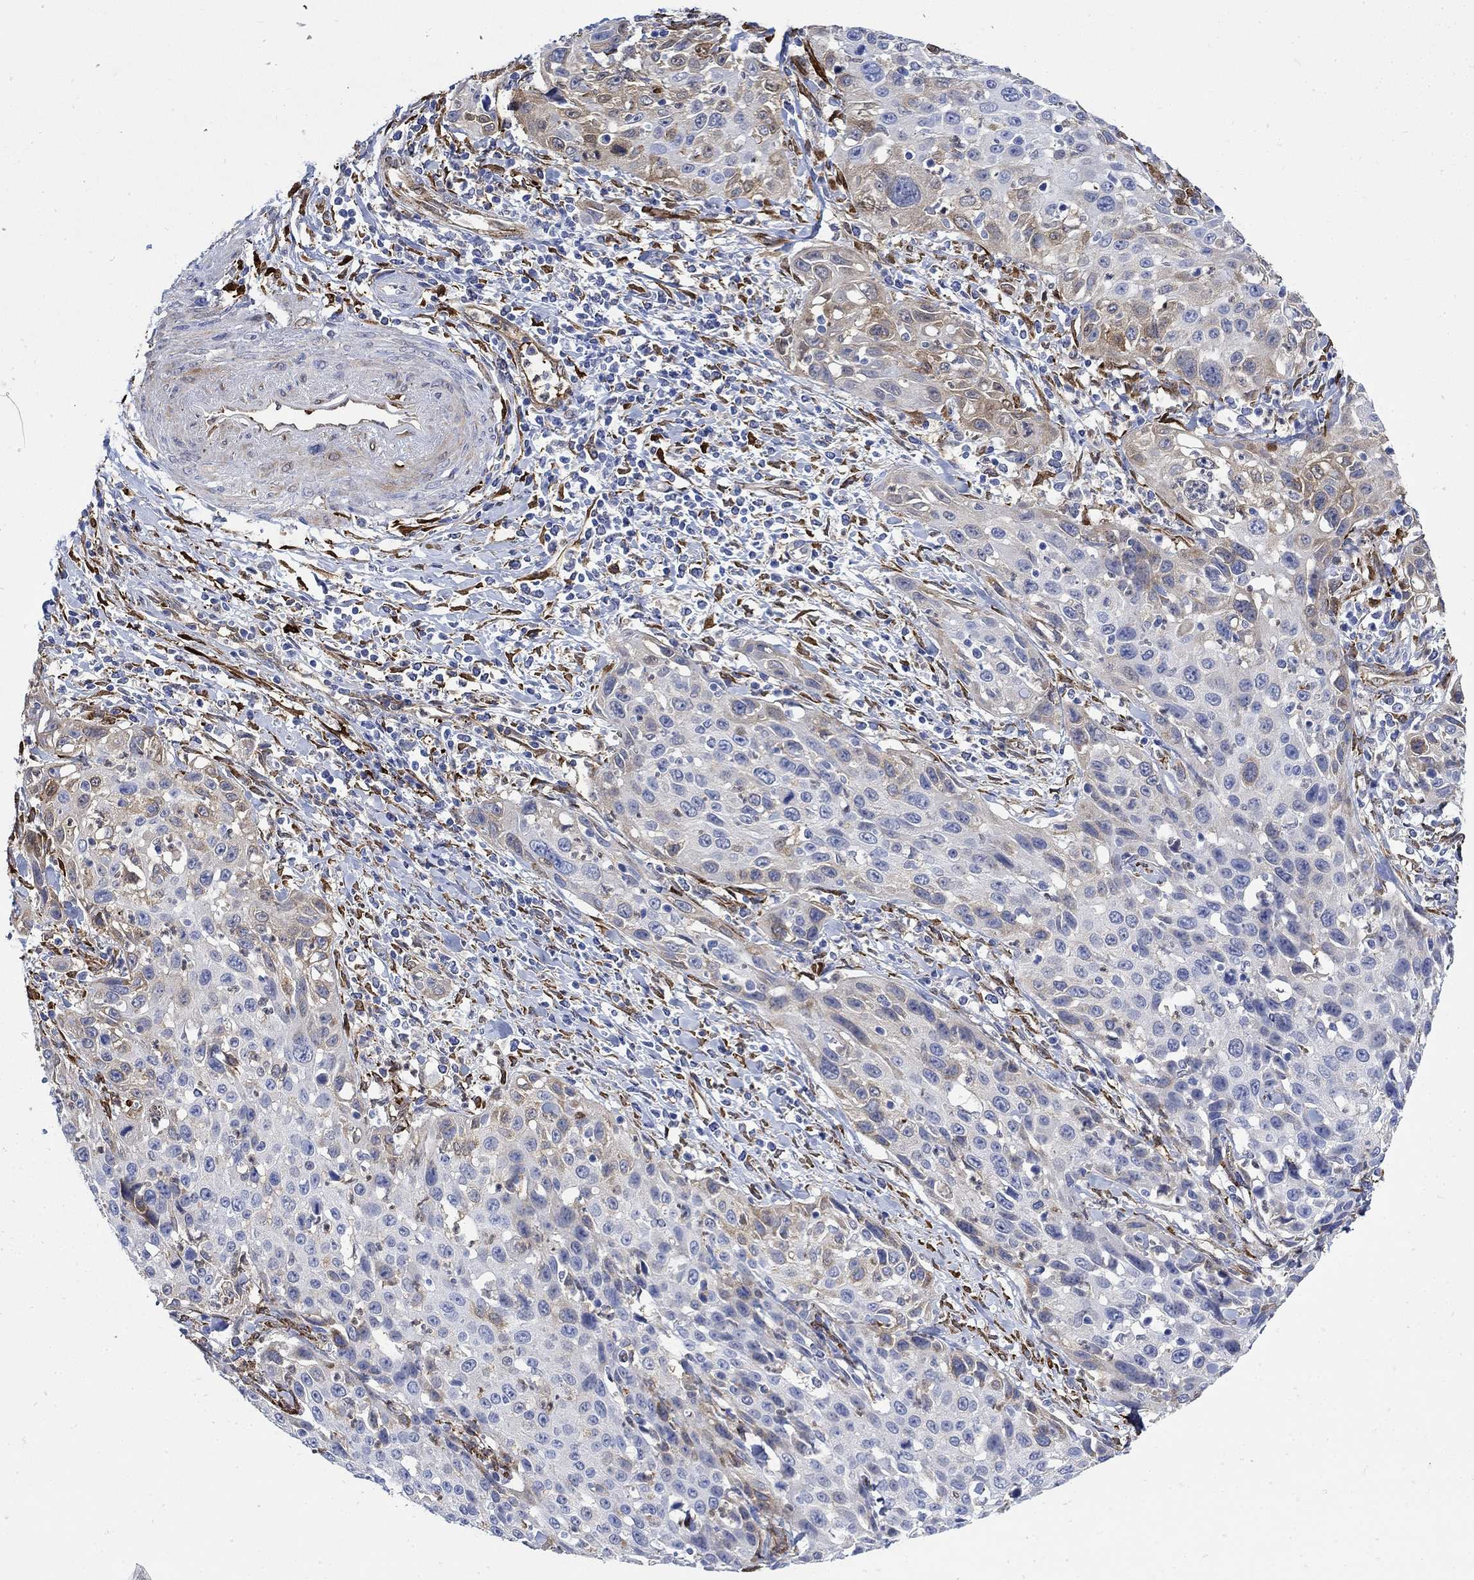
{"staining": {"intensity": "moderate", "quantity": "<25%", "location": "cytoplasmic/membranous"}, "tissue": "cervical cancer", "cell_type": "Tumor cells", "image_type": "cancer", "snomed": [{"axis": "morphology", "description": "Squamous cell carcinoma, NOS"}, {"axis": "topography", "description": "Cervix"}], "caption": "Immunohistochemical staining of cervical squamous cell carcinoma displays moderate cytoplasmic/membranous protein staining in approximately <25% of tumor cells.", "gene": "TGM2", "patient": {"sex": "female", "age": 26}}